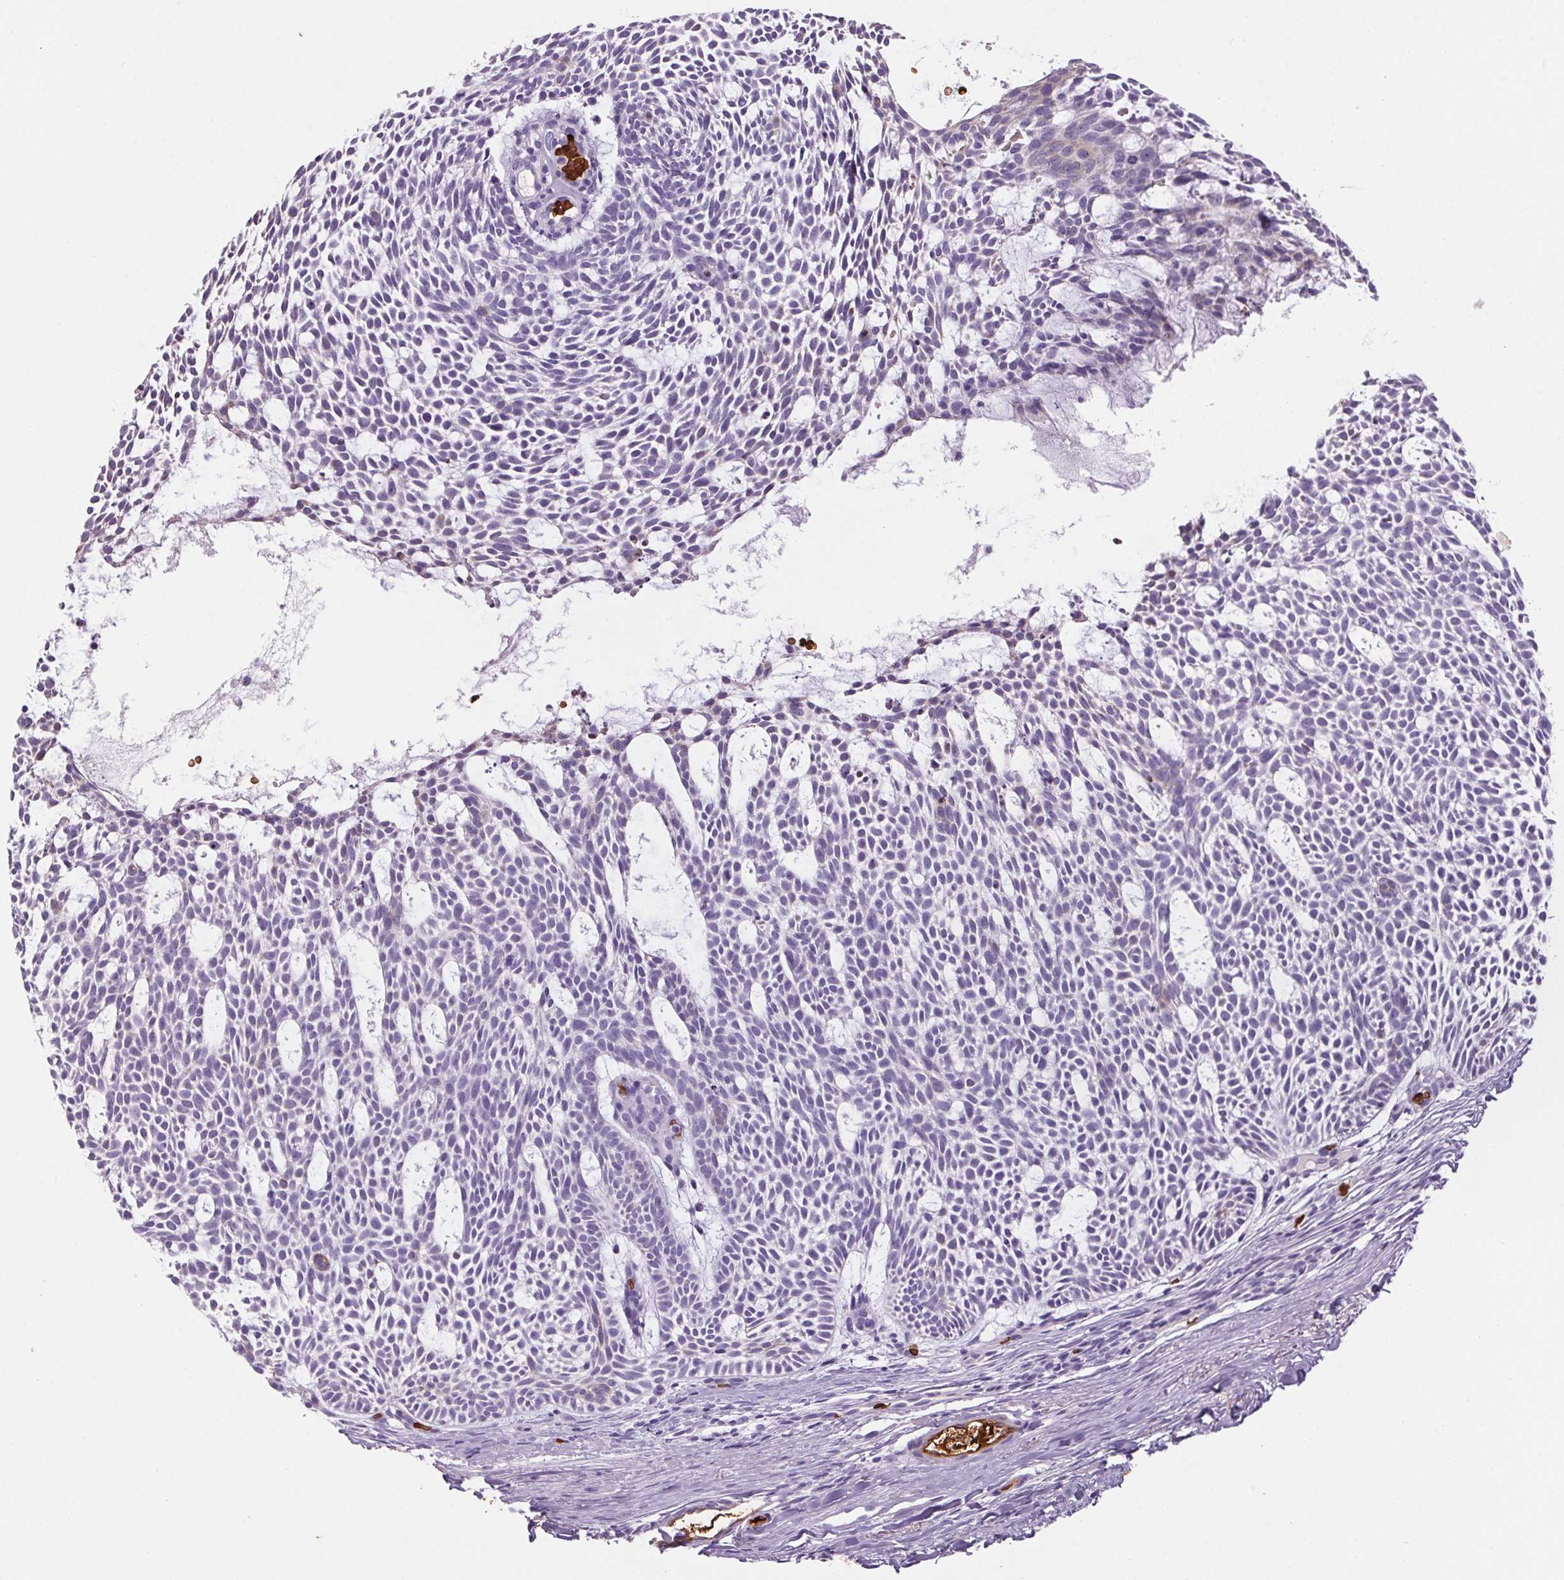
{"staining": {"intensity": "negative", "quantity": "none", "location": "none"}, "tissue": "skin cancer", "cell_type": "Tumor cells", "image_type": "cancer", "snomed": [{"axis": "morphology", "description": "Basal cell carcinoma"}, {"axis": "topography", "description": "Skin"}], "caption": "Protein analysis of skin cancer (basal cell carcinoma) demonstrates no significant positivity in tumor cells.", "gene": "HBQ1", "patient": {"sex": "male", "age": 83}}